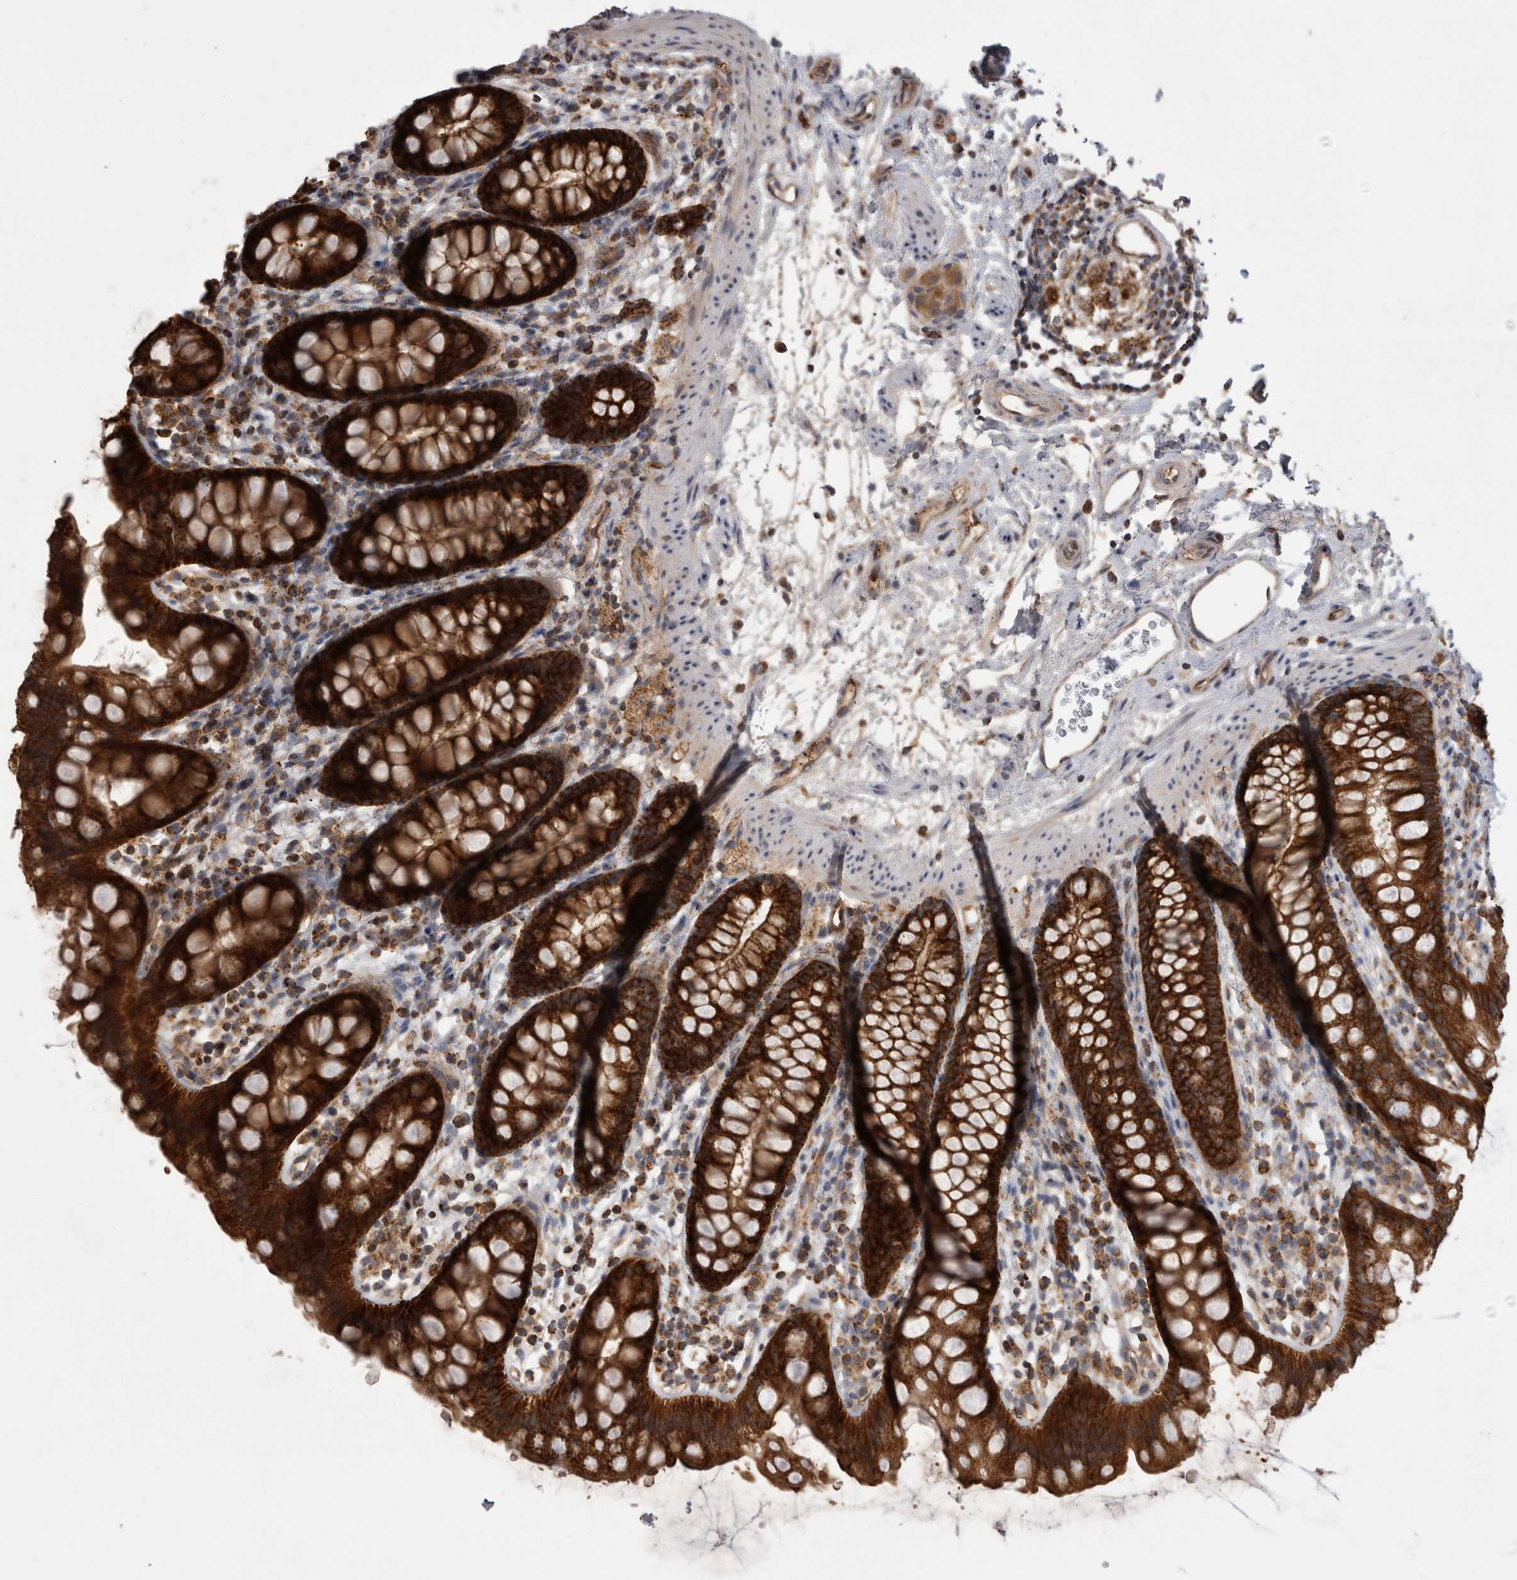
{"staining": {"intensity": "strong", "quantity": ">75%", "location": "cytoplasmic/membranous"}, "tissue": "rectum", "cell_type": "Glandular cells", "image_type": "normal", "snomed": [{"axis": "morphology", "description": "Normal tissue, NOS"}, {"axis": "topography", "description": "Rectum"}], "caption": "Brown immunohistochemical staining in unremarkable human rectum demonstrates strong cytoplasmic/membranous expression in about >75% of glandular cells.", "gene": "DARS2", "patient": {"sex": "female", "age": 65}}